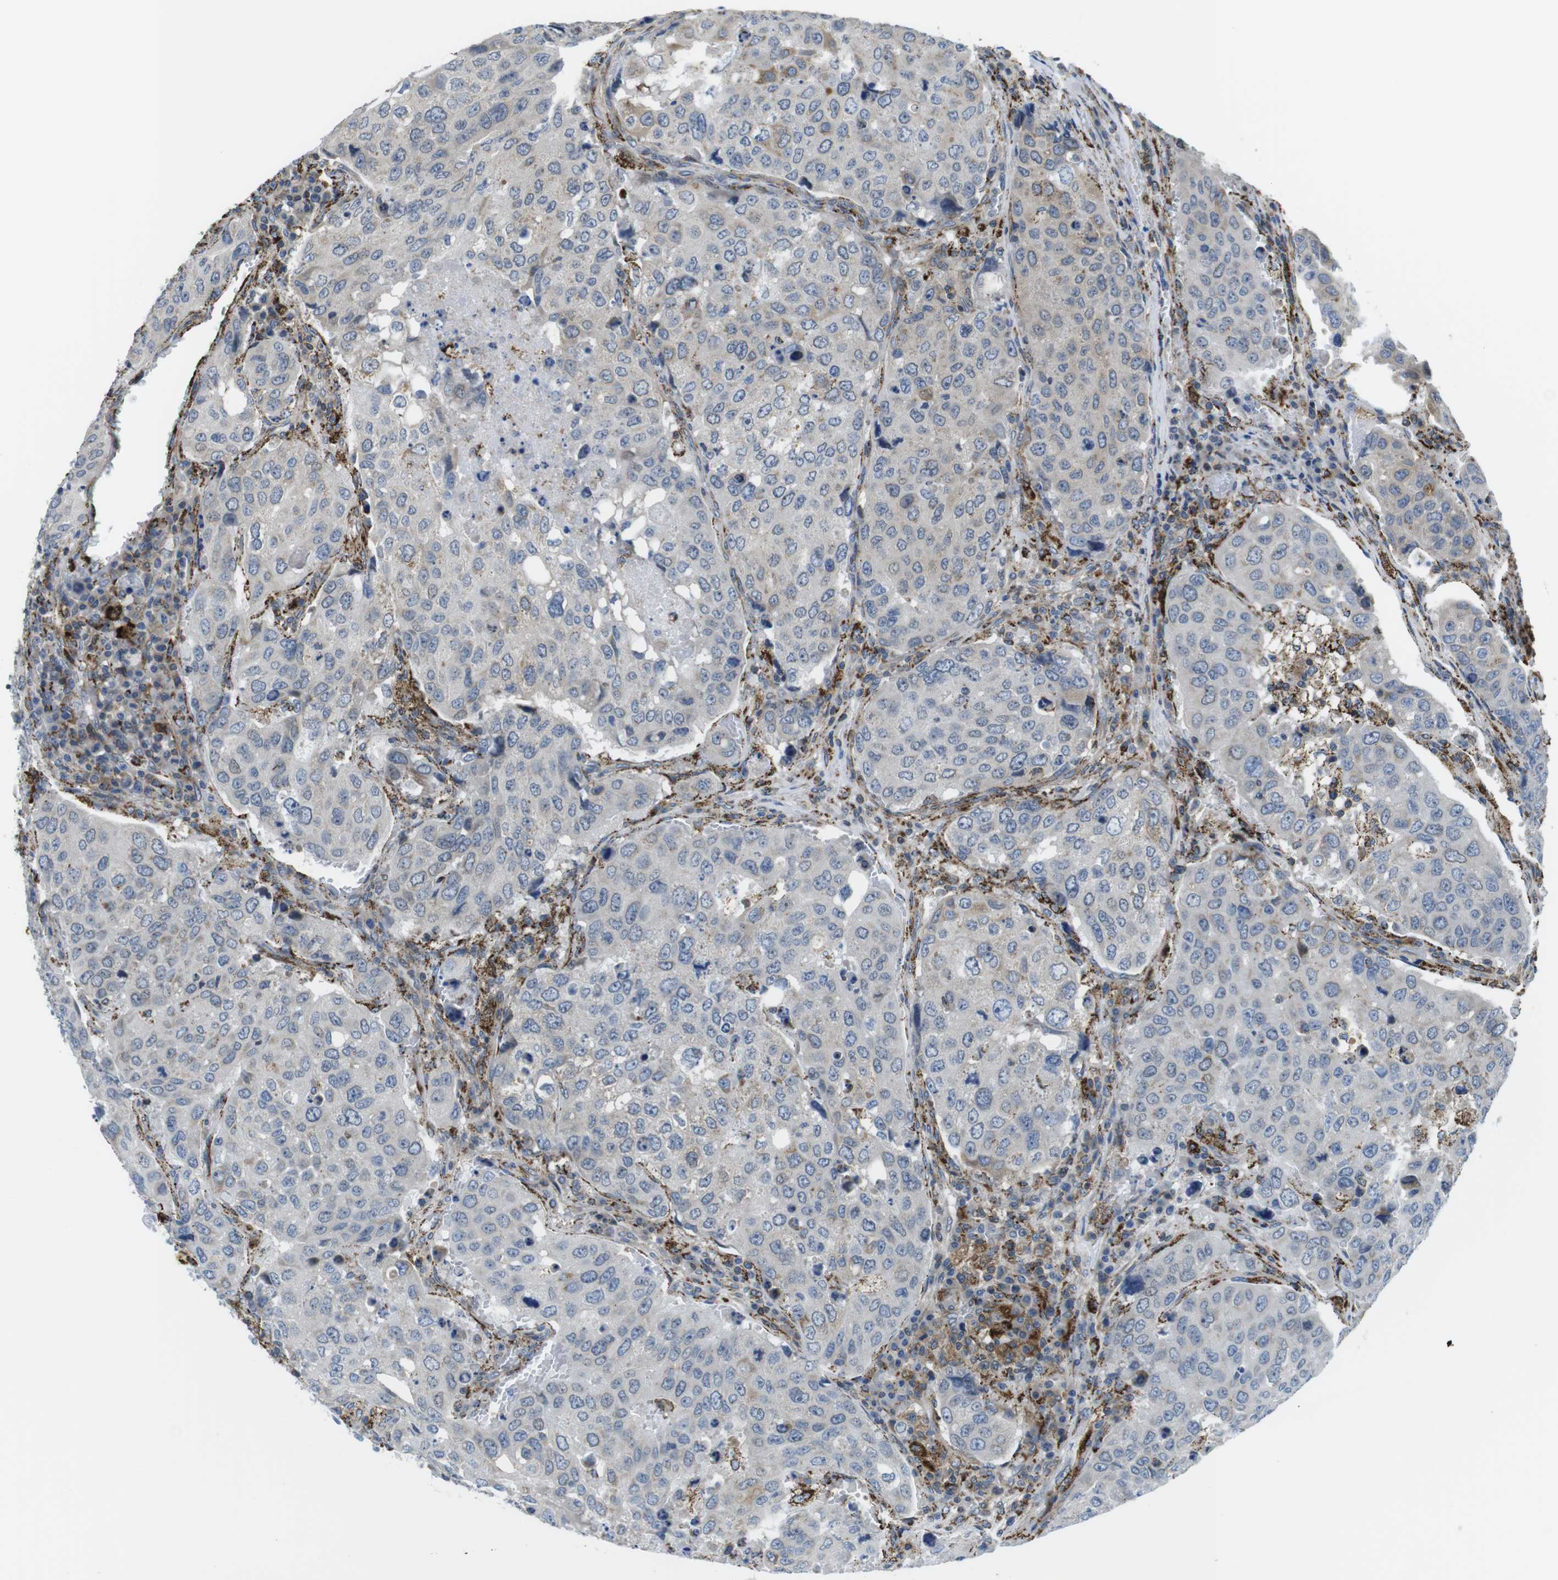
{"staining": {"intensity": "negative", "quantity": "none", "location": "none"}, "tissue": "urothelial cancer", "cell_type": "Tumor cells", "image_type": "cancer", "snomed": [{"axis": "morphology", "description": "Urothelial carcinoma, High grade"}, {"axis": "topography", "description": "Lymph node"}, {"axis": "topography", "description": "Urinary bladder"}], "caption": "An IHC photomicrograph of high-grade urothelial carcinoma is shown. There is no staining in tumor cells of high-grade urothelial carcinoma.", "gene": "KCNE3", "patient": {"sex": "male", "age": 51}}